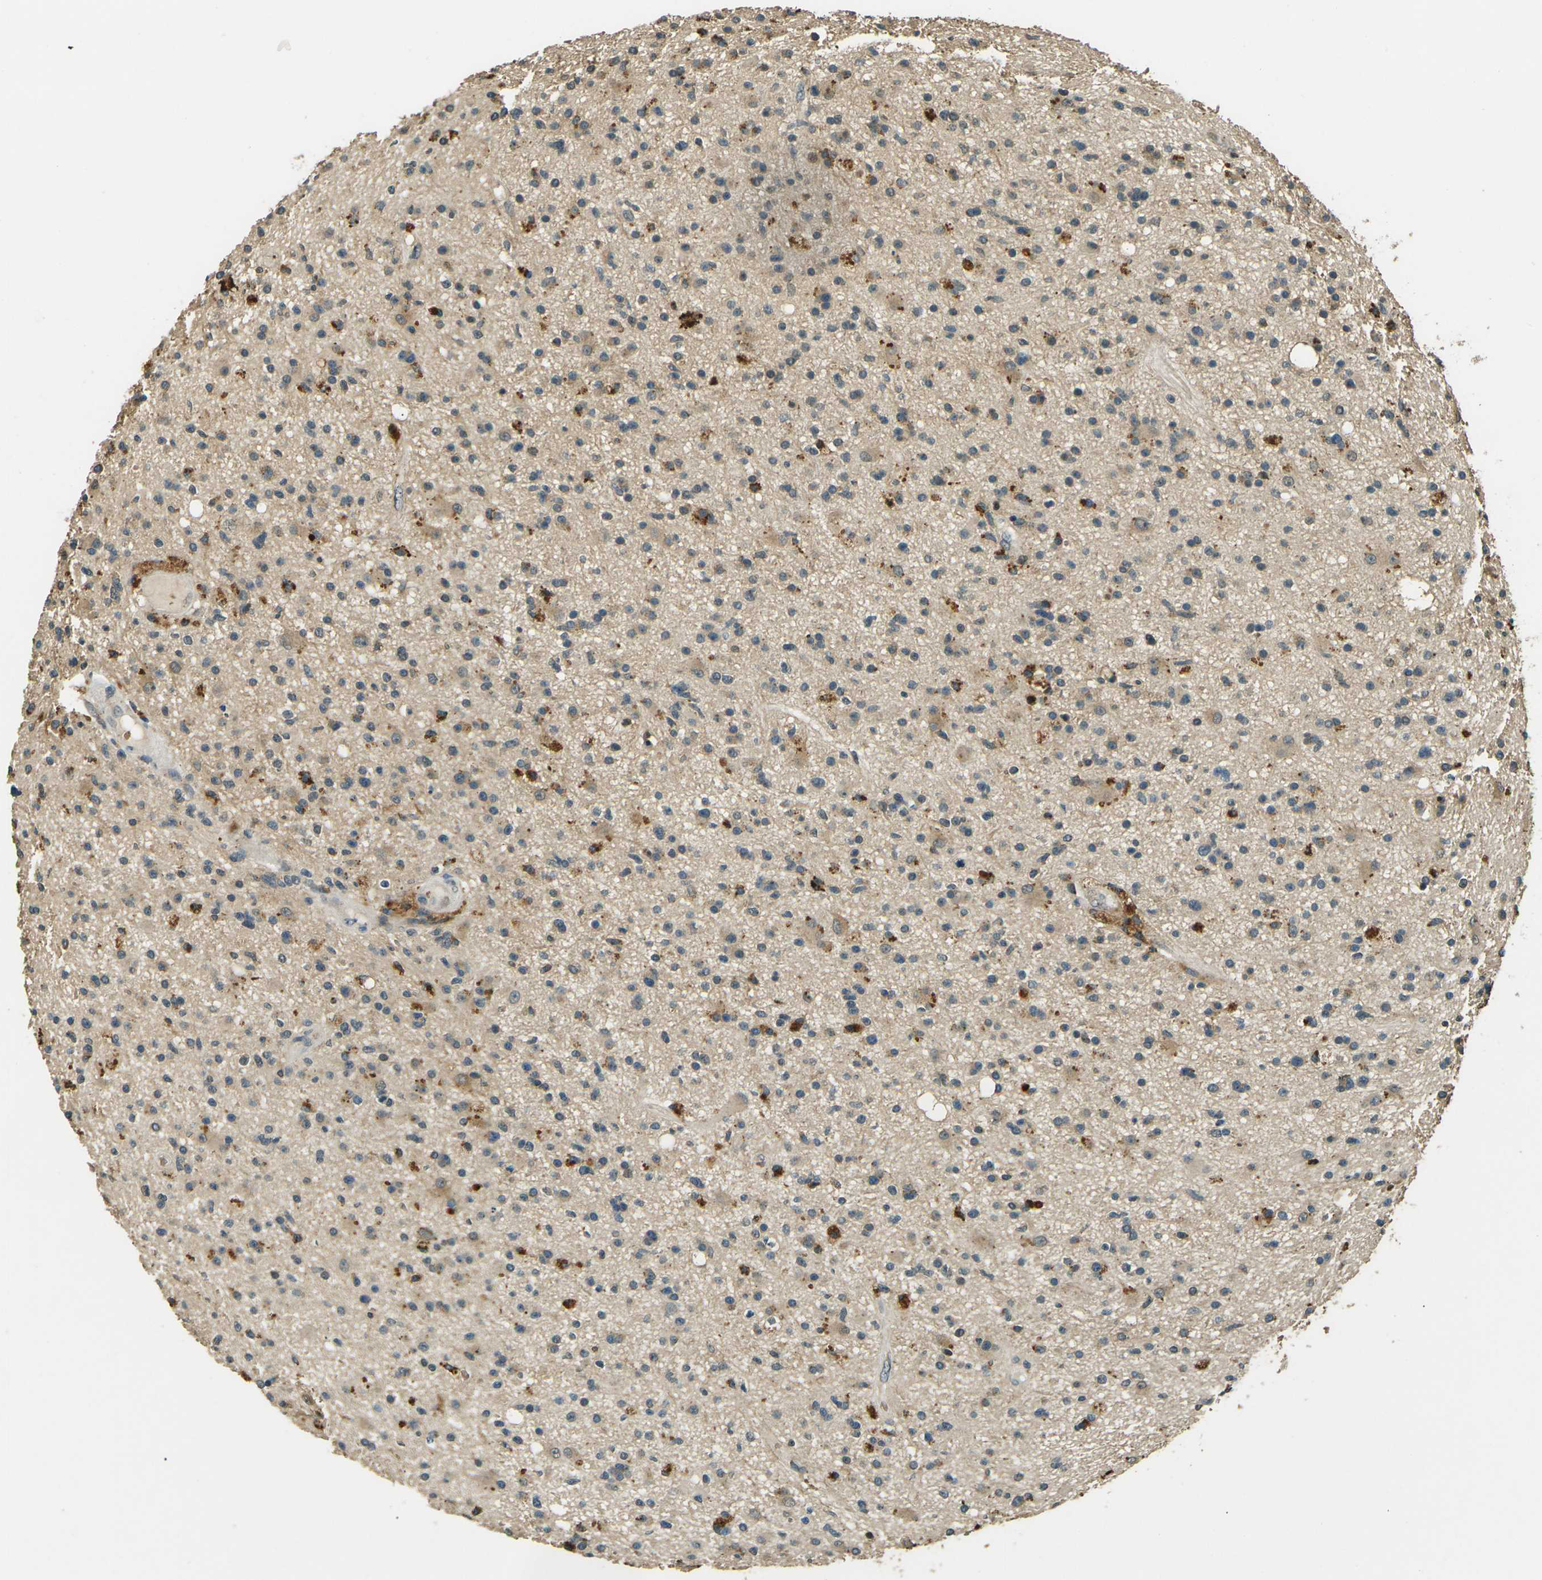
{"staining": {"intensity": "moderate", "quantity": "25%-75%", "location": "cytoplasmic/membranous"}, "tissue": "glioma", "cell_type": "Tumor cells", "image_type": "cancer", "snomed": [{"axis": "morphology", "description": "Glioma, malignant, High grade"}, {"axis": "topography", "description": "Brain"}], "caption": "Immunohistochemistry photomicrograph of neoplastic tissue: malignant glioma (high-grade) stained using immunohistochemistry demonstrates medium levels of moderate protein expression localized specifically in the cytoplasmic/membranous of tumor cells, appearing as a cytoplasmic/membranous brown color.", "gene": "TOR1A", "patient": {"sex": "male", "age": 33}}